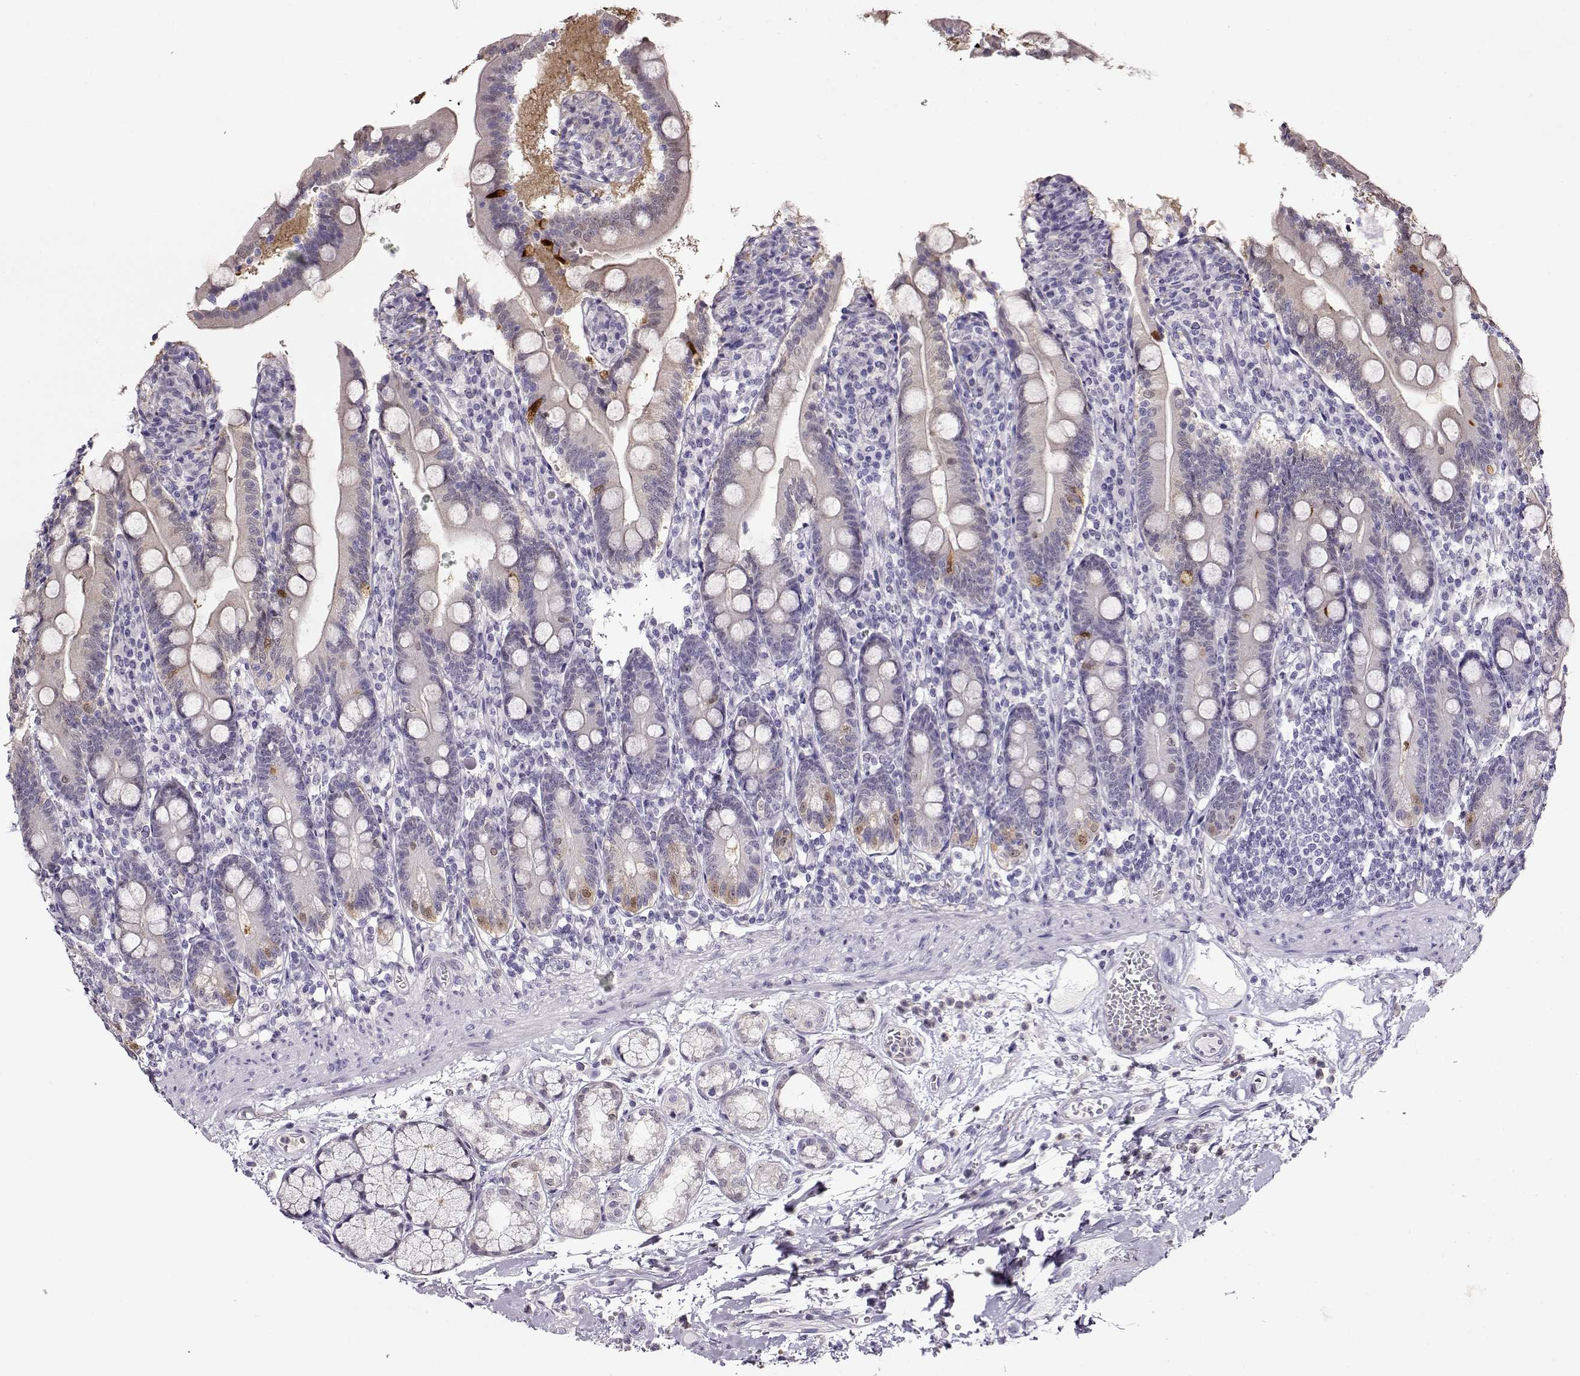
{"staining": {"intensity": "weak", "quantity": "<25%", "location": "cytoplasmic/membranous,nuclear"}, "tissue": "duodenum", "cell_type": "Glandular cells", "image_type": "normal", "snomed": [{"axis": "morphology", "description": "Normal tissue, NOS"}, {"axis": "topography", "description": "Duodenum"}], "caption": "Immunohistochemistry (IHC) image of normal duodenum stained for a protein (brown), which demonstrates no expression in glandular cells.", "gene": "CCR8", "patient": {"sex": "female", "age": 67}}